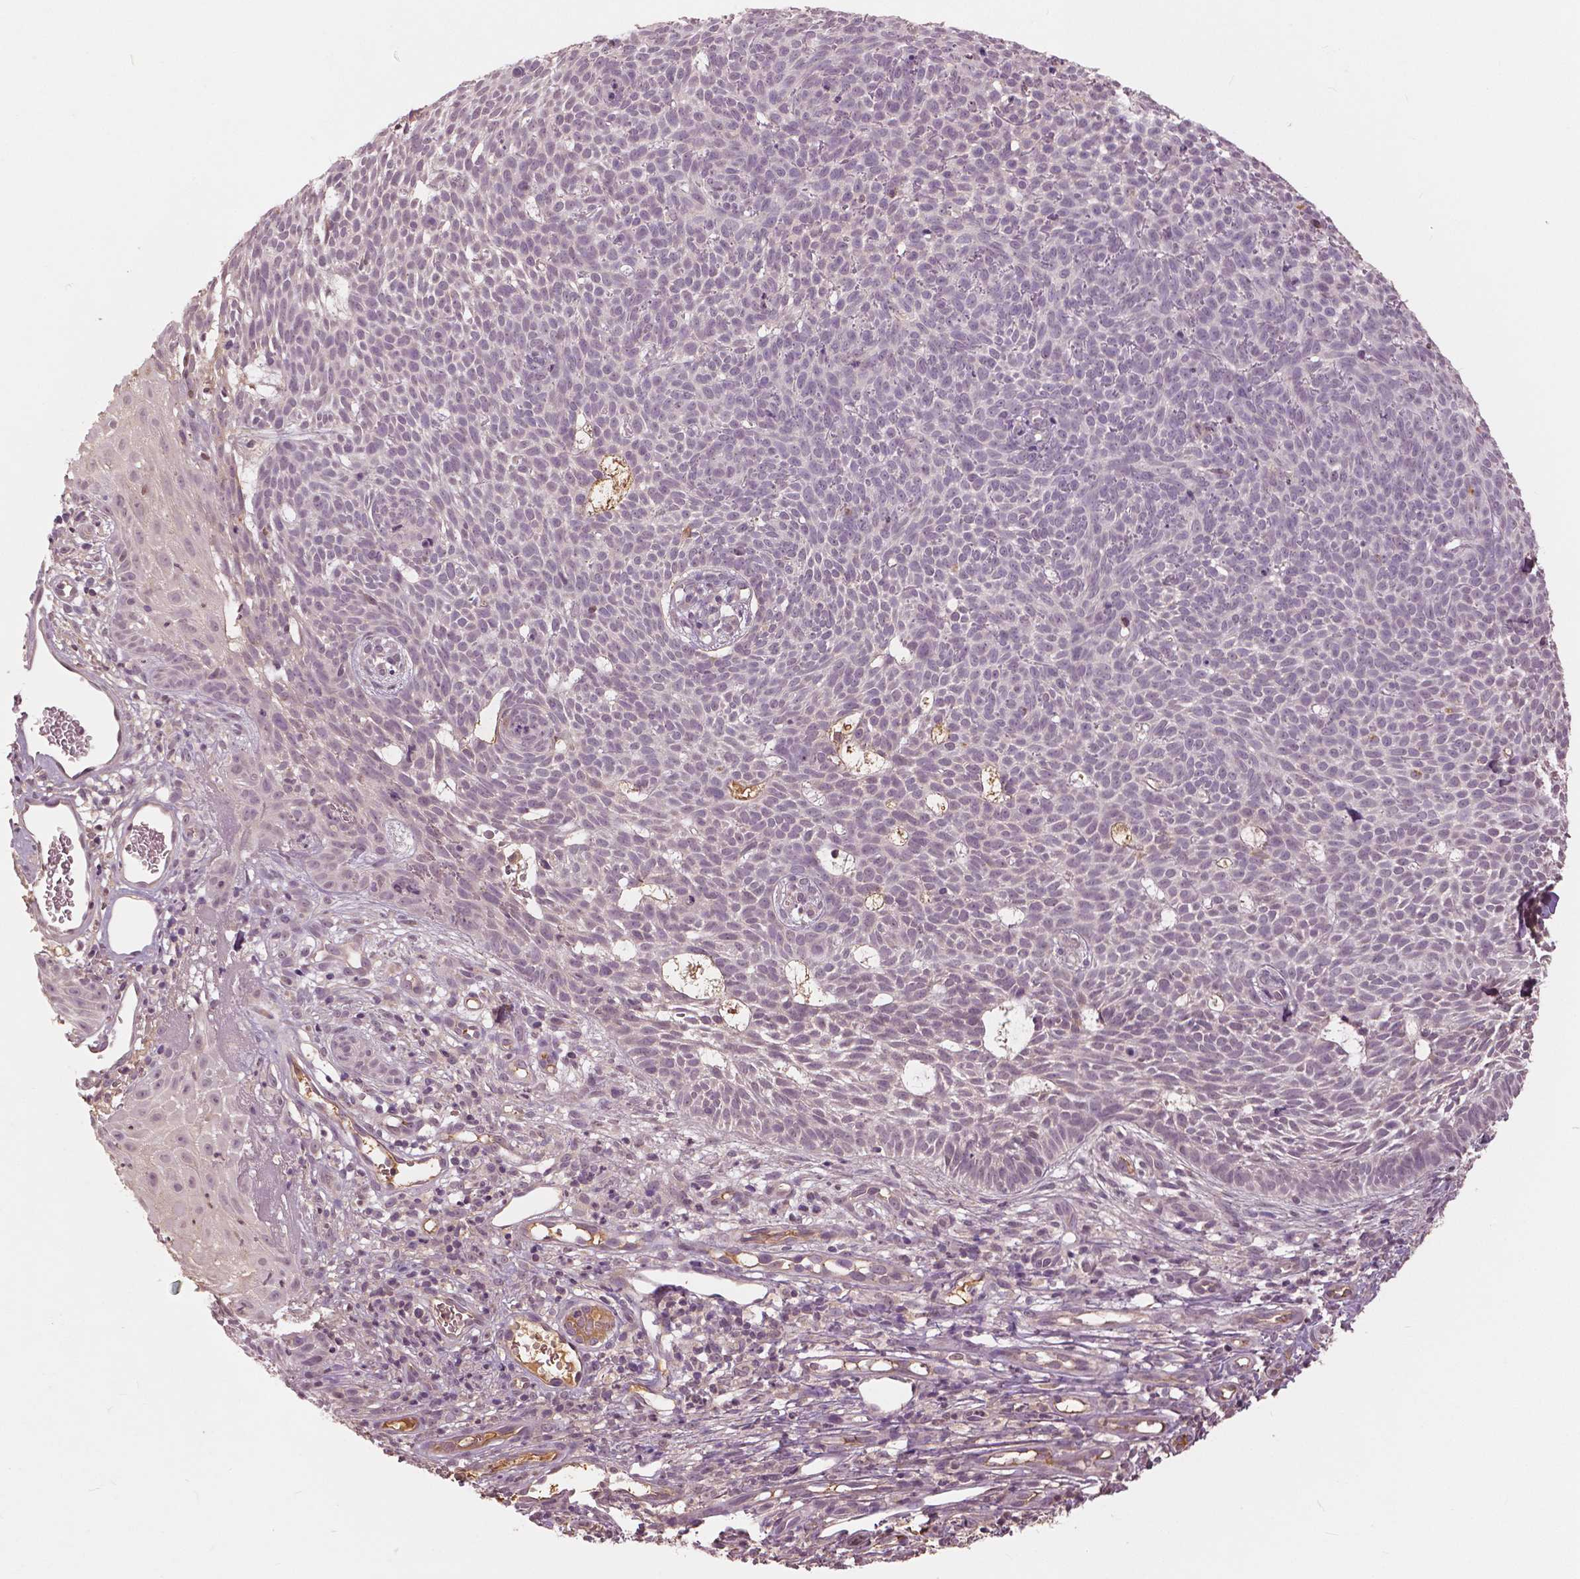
{"staining": {"intensity": "negative", "quantity": "none", "location": "none"}, "tissue": "skin cancer", "cell_type": "Tumor cells", "image_type": "cancer", "snomed": [{"axis": "morphology", "description": "Basal cell carcinoma"}, {"axis": "topography", "description": "Skin"}], "caption": "Immunohistochemistry histopathology image of neoplastic tissue: skin cancer stained with DAB reveals no significant protein expression in tumor cells. Brightfield microscopy of IHC stained with DAB (brown) and hematoxylin (blue), captured at high magnification.", "gene": "ANGPTL4", "patient": {"sex": "male", "age": 59}}